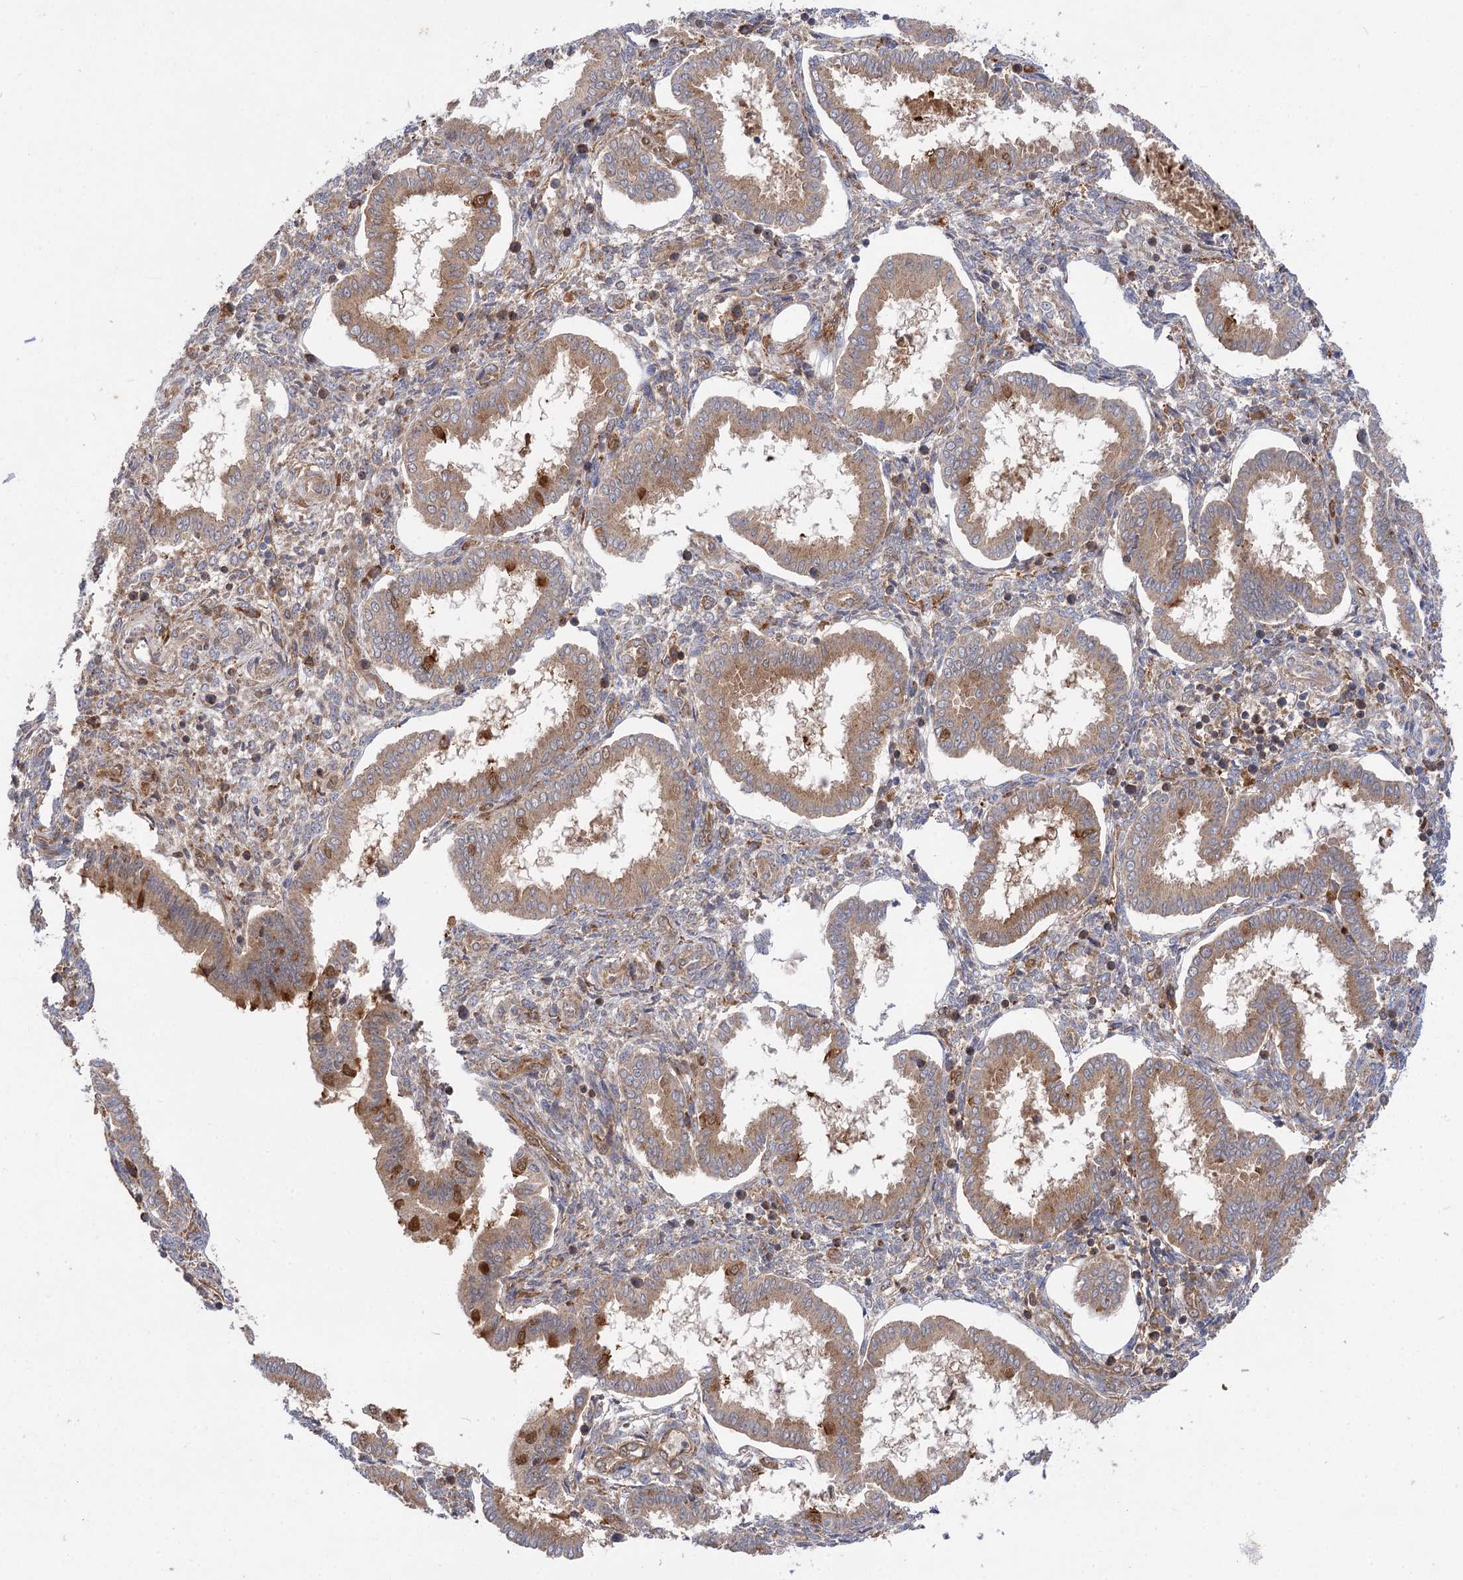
{"staining": {"intensity": "weak", "quantity": "<25%", "location": "cytoplasmic/membranous"}, "tissue": "endometrium", "cell_type": "Cells in endometrial stroma", "image_type": "normal", "snomed": [{"axis": "morphology", "description": "Normal tissue, NOS"}, {"axis": "topography", "description": "Endometrium"}], "caption": "IHC photomicrograph of benign human endometrium stained for a protein (brown), which exhibits no positivity in cells in endometrial stroma. (Stains: DAB (3,3'-diaminobenzidine) immunohistochemistry with hematoxylin counter stain, Microscopy: brightfield microscopy at high magnification).", "gene": "PATL1", "patient": {"sex": "female", "age": 24}}